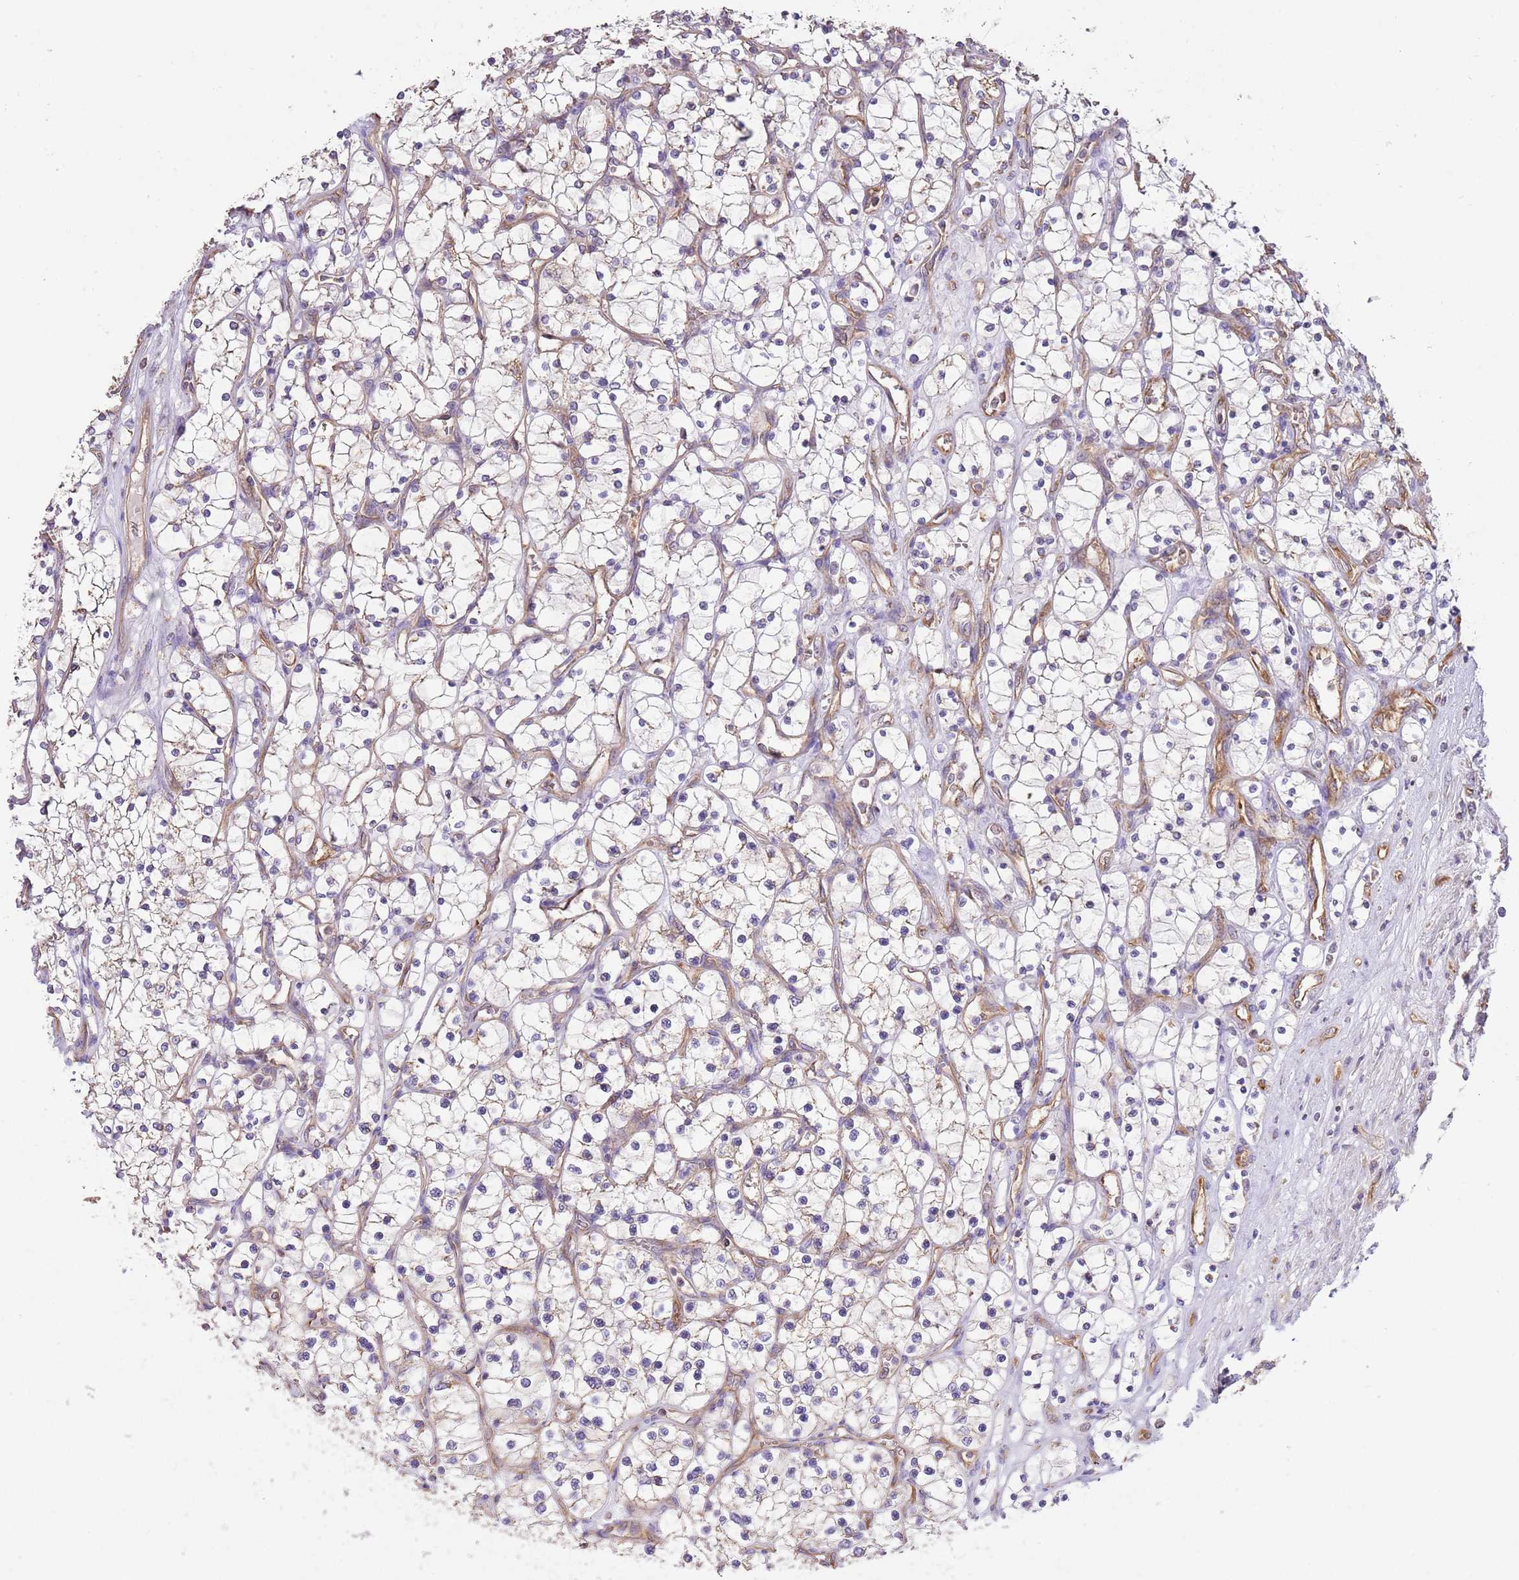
{"staining": {"intensity": "negative", "quantity": "none", "location": "none"}, "tissue": "renal cancer", "cell_type": "Tumor cells", "image_type": "cancer", "snomed": [{"axis": "morphology", "description": "Adenocarcinoma, NOS"}, {"axis": "topography", "description": "Kidney"}], "caption": "The histopathology image exhibits no significant positivity in tumor cells of adenocarcinoma (renal).", "gene": "DOCK9", "patient": {"sex": "female", "age": 69}}